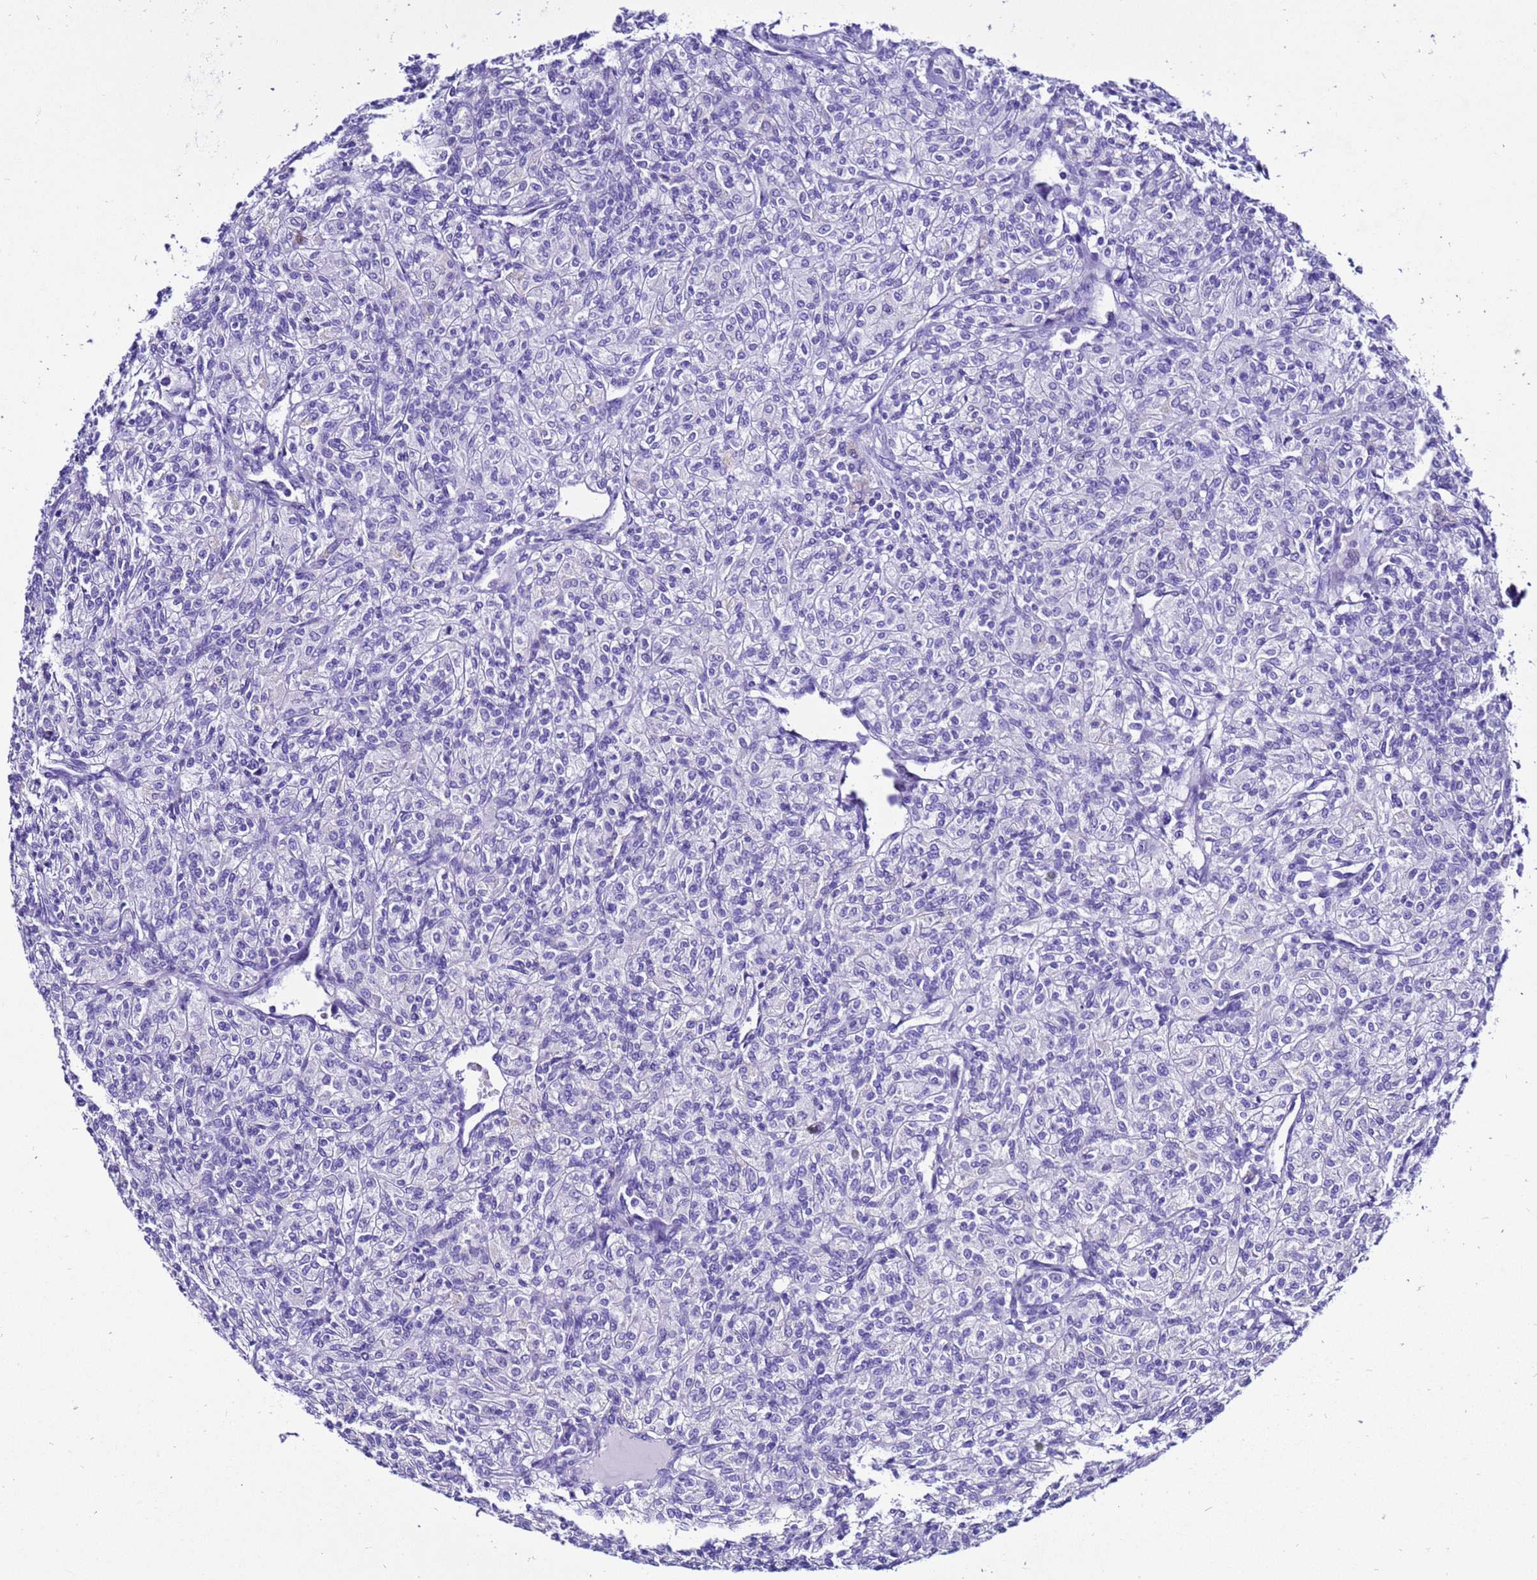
{"staining": {"intensity": "negative", "quantity": "none", "location": "none"}, "tissue": "renal cancer", "cell_type": "Tumor cells", "image_type": "cancer", "snomed": [{"axis": "morphology", "description": "Adenocarcinoma, NOS"}, {"axis": "topography", "description": "Kidney"}], "caption": "High magnification brightfield microscopy of renal cancer stained with DAB (brown) and counterstained with hematoxylin (blue): tumor cells show no significant staining.", "gene": "ZNF417", "patient": {"sex": "male", "age": 77}}